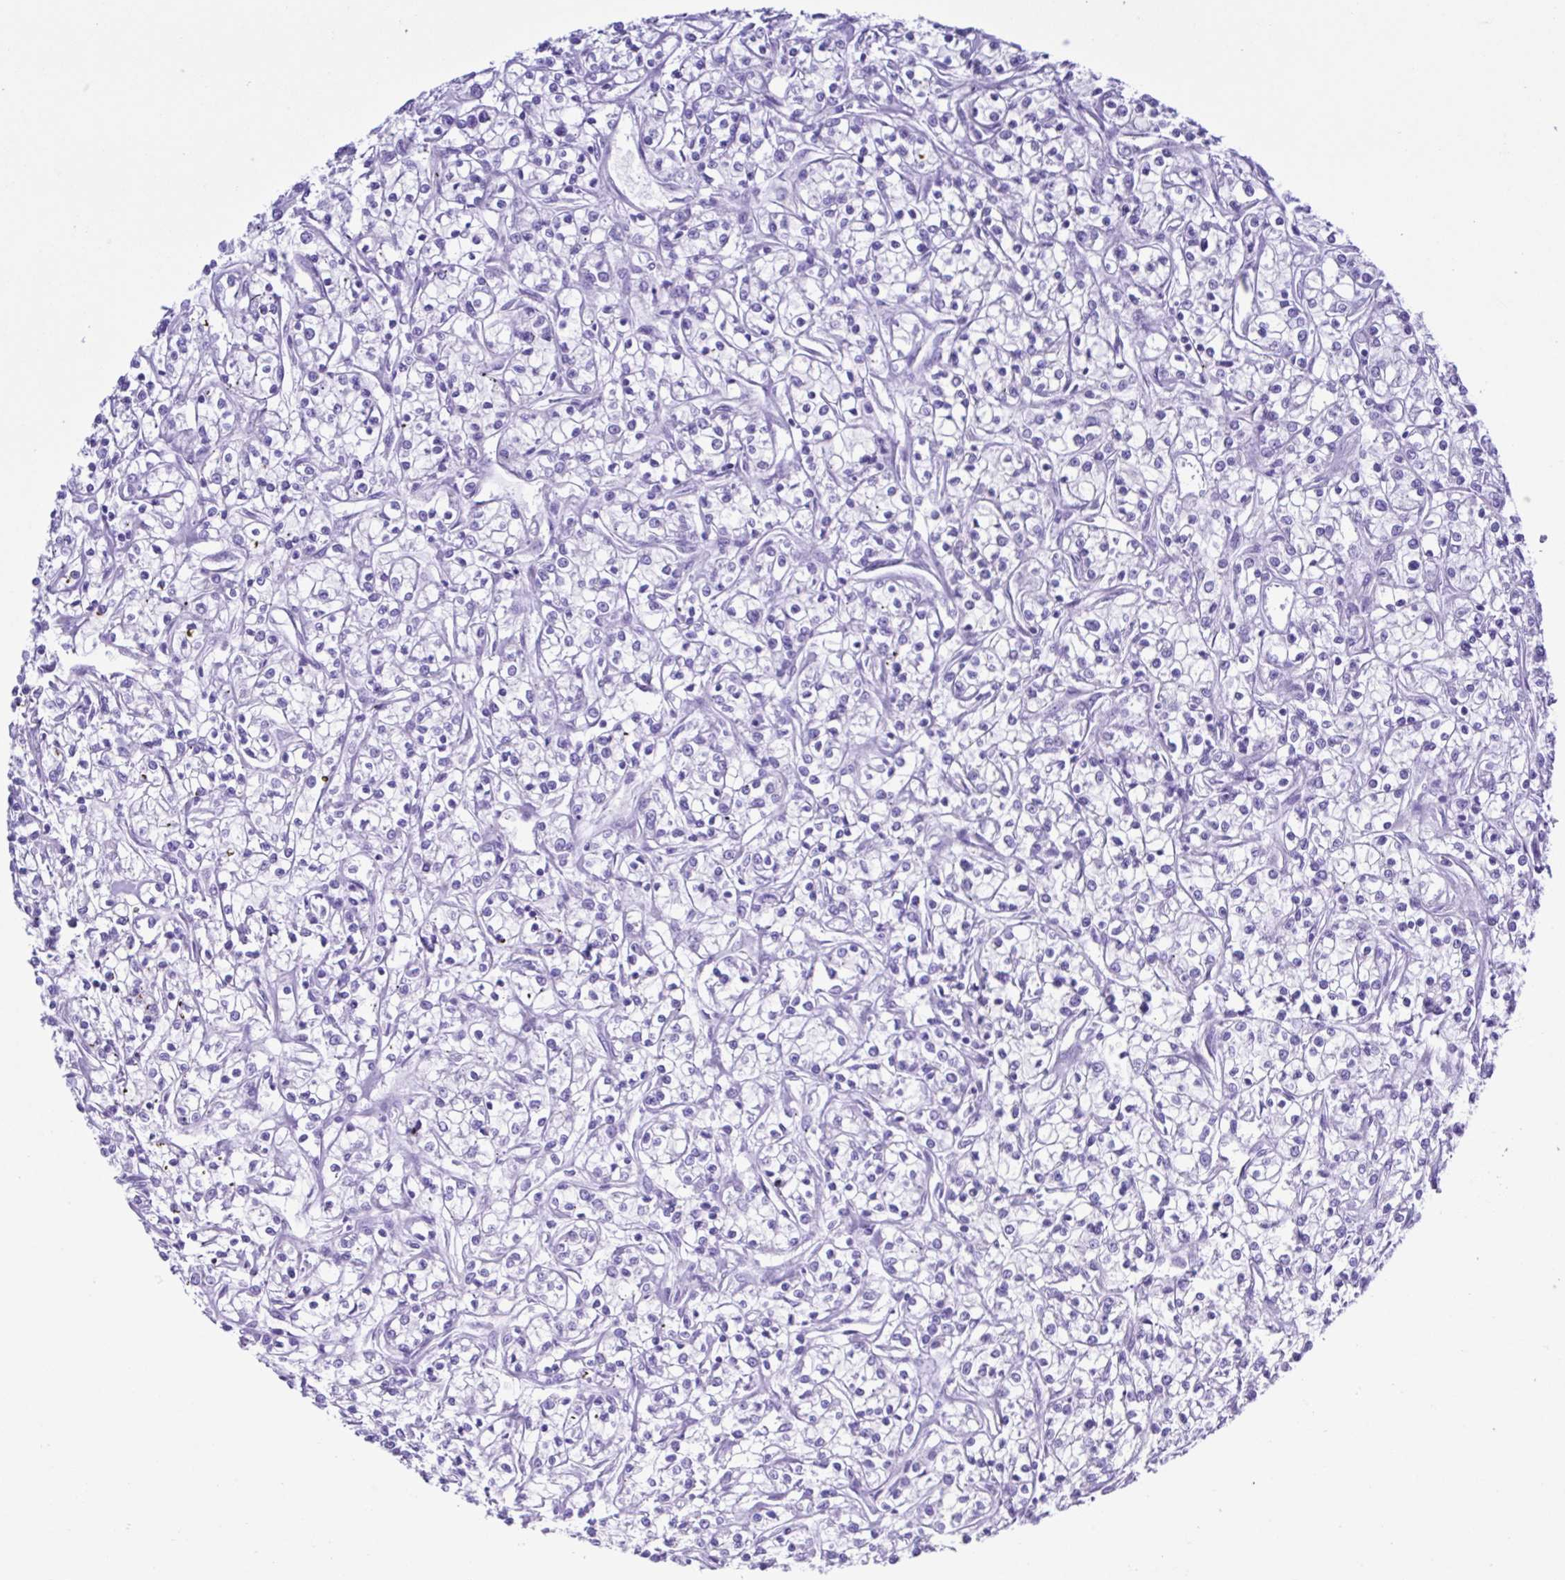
{"staining": {"intensity": "negative", "quantity": "none", "location": "none"}, "tissue": "renal cancer", "cell_type": "Tumor cells", "image_type": "cancer", "snomed": [{"axis": "morphology", "description": "Adenocarcinoma, NOS"}, {"axis": "topography", "description": "Kidney"}], "caption": "This image is of renal cancer stained with IHC to label a protein in brown with the nuclei are counter-stained blue. There is no staining in tumor cells.", "gene": "CYP11A1", "patient": {"sex": "female", "age": 59}}